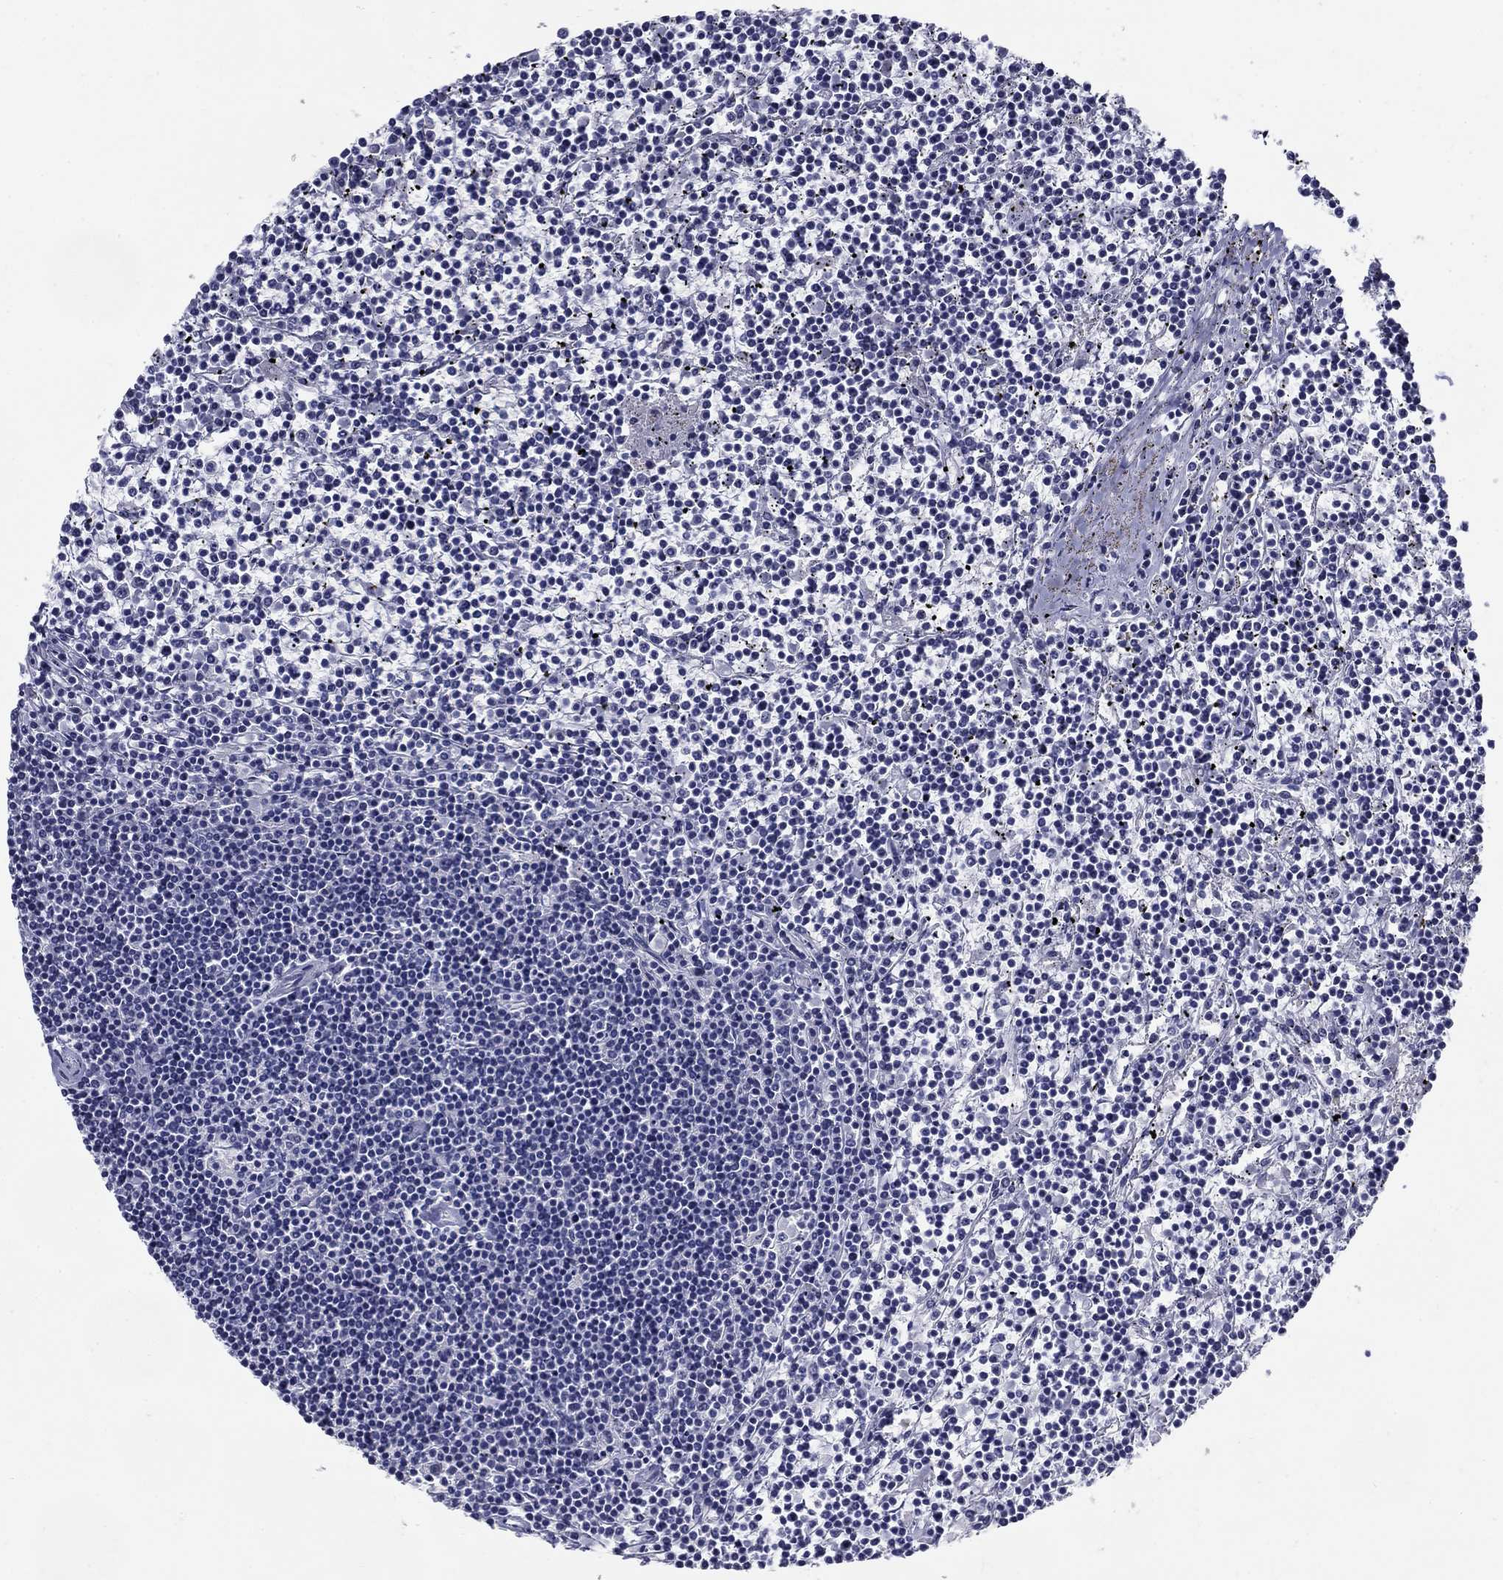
{"staining": {"intensity": "negative", "quantity": "none", "location": "none"}, "tissue": "lymphoma", "cell_type": "Tumor cells", "image_type": "cancer", "snomed": [{"axis": "morphology", "description": "Malignant lymphoma, non-Hodgkin's type, Low grade"}, {"axis": "topography", "description": "Spleen"}], "caption": "Tumor cells show no significant protein expression in lymphoma.", "gene": "C4orf19", "patient": {"sex": "female", "age": 19}}